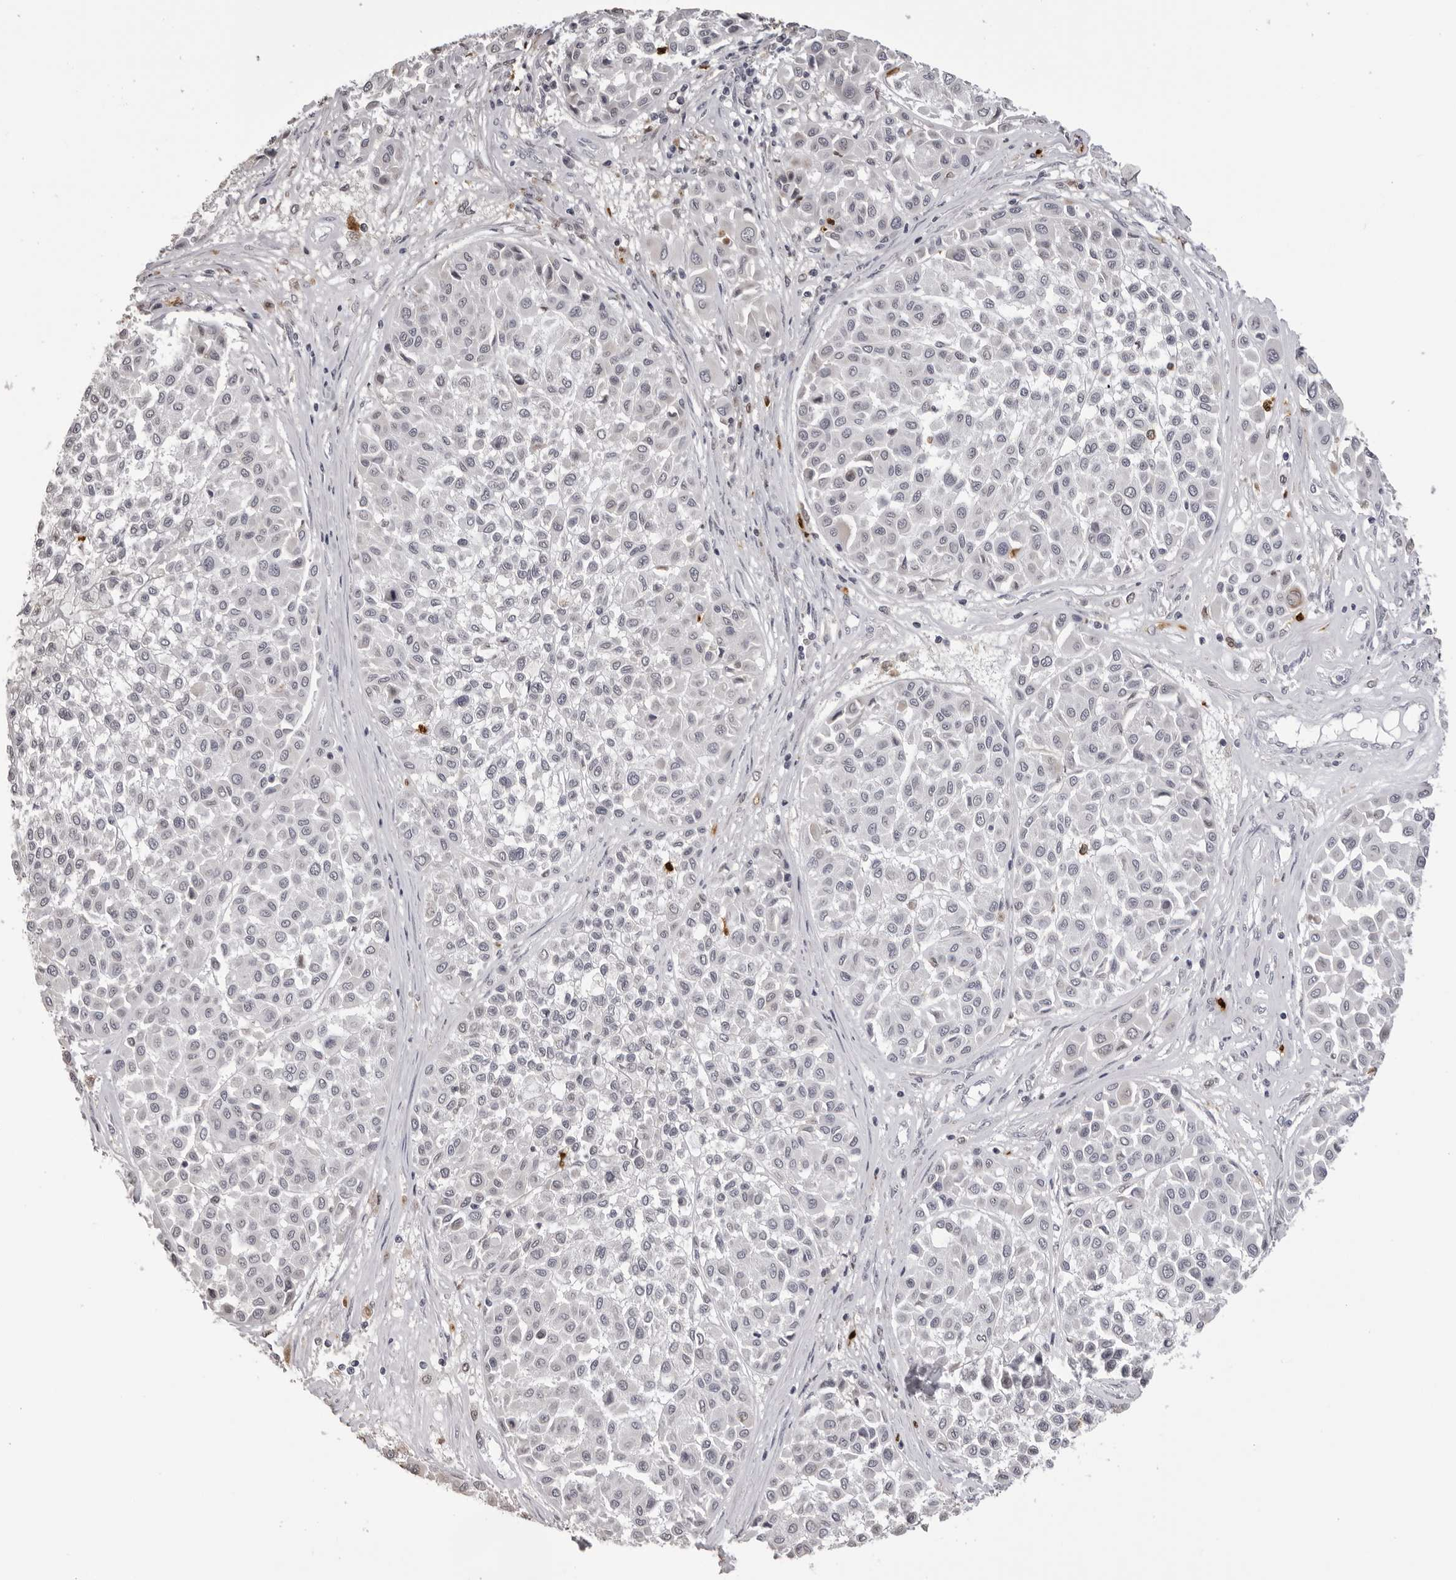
{"staining": {"intensity": "negative", "quantity": "none", "location": "none"}, "tissue": "melanoma", "cell_type": "Tumor cells", "image_type": "cancer", "snomed": [{"axis": "morphology", "description": "Malignant melanoma, Metastatic site"}, {"axis": "topography", "description": "Soft tissue"}], "caption": "Human malignant melanoma (metastatic site) stained for a protein using immunohistochemistry (IHC) exhibits no positivity in tumor cells.", "gene": "IL31", "patient": {"sex": "male", "age": 41}}